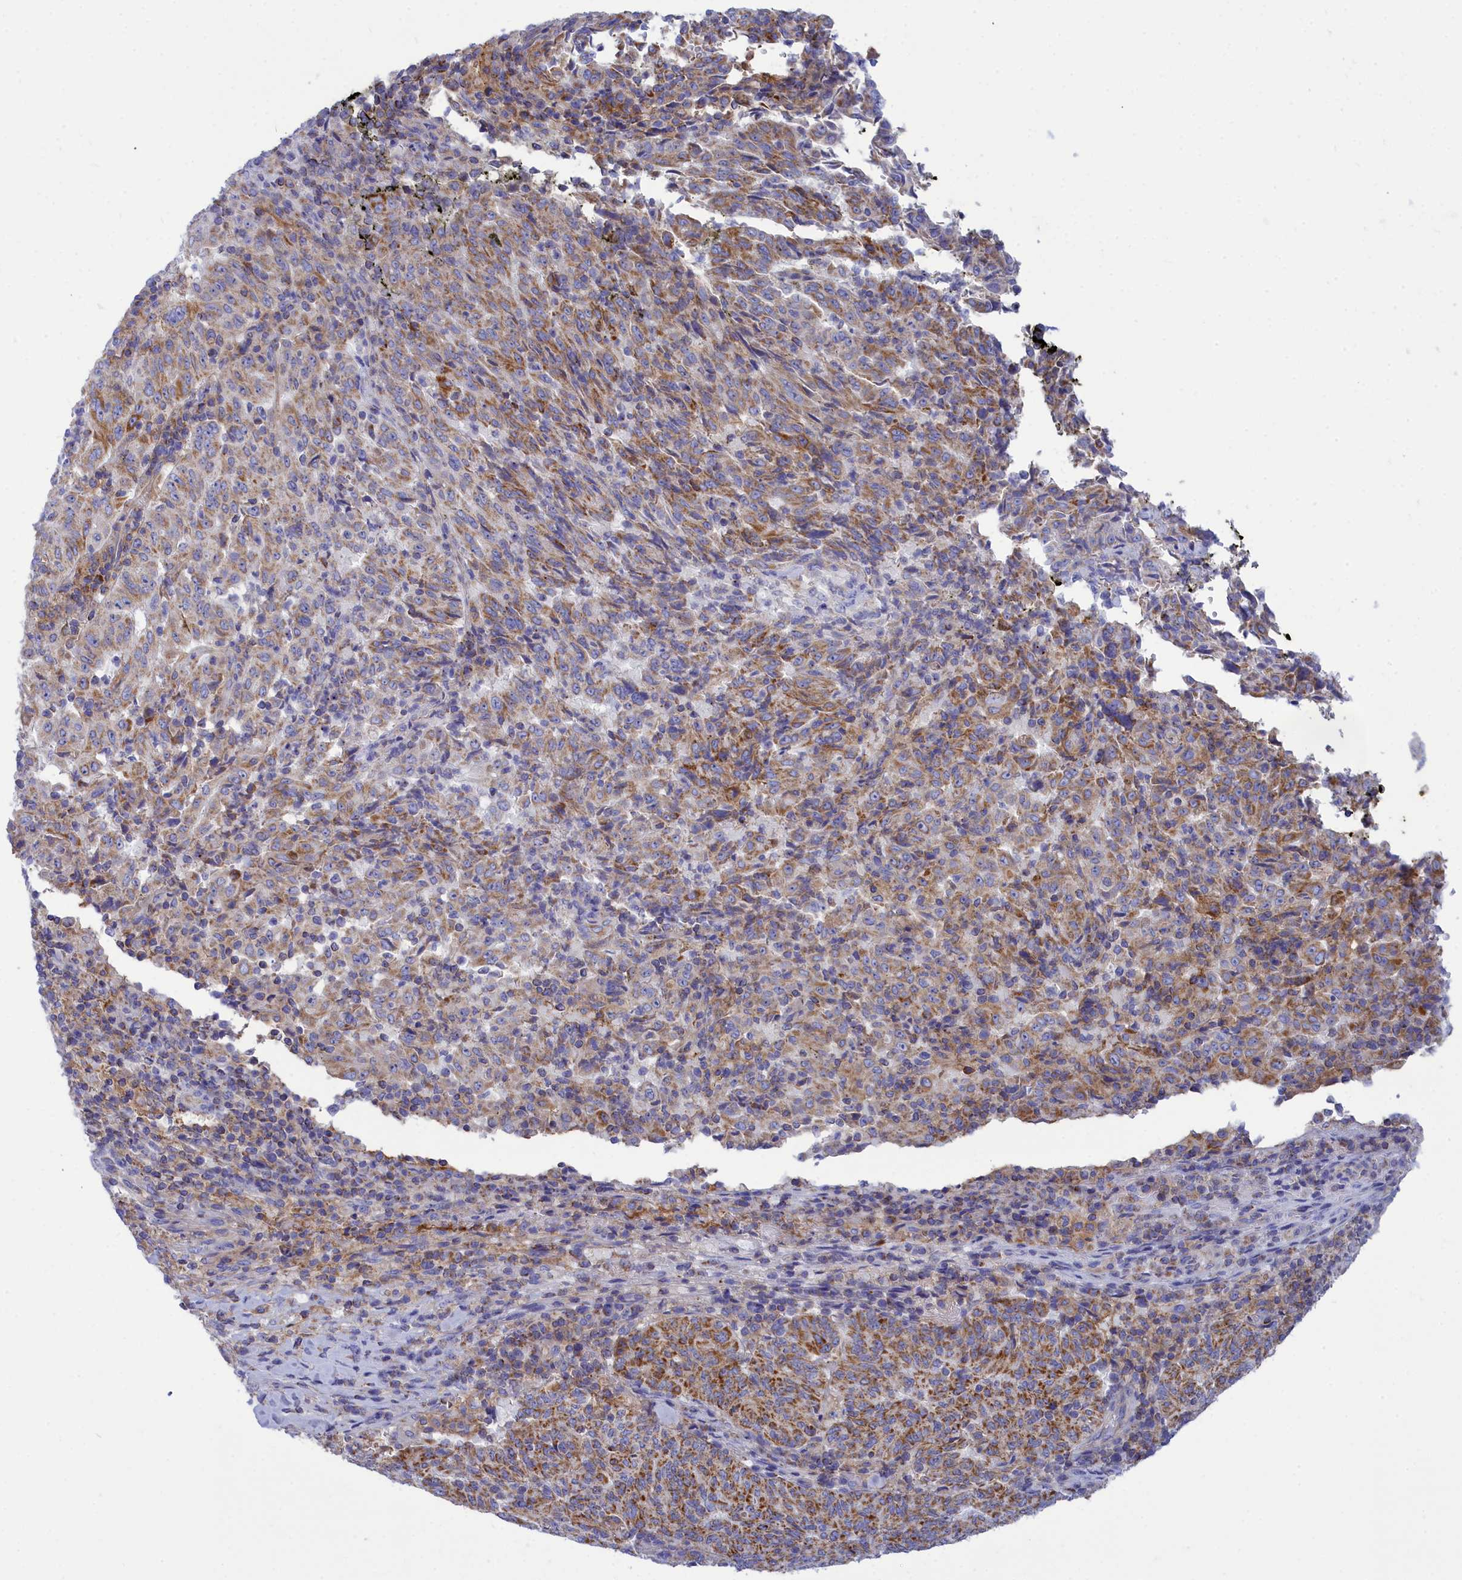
{"staining": {"intensity": "moderate", "quantity": ">75%", "location": "cytoplasmic/membranous"}, "tissue": "pancreatic cancer", "cell_type": "Tumor cells", "image_type": "cancer", "snomed": [{"axis": "morphology", "description": "Adenocarcinoma, NOS"}, {"axis": "topography", "description": "Pancreas"}], "caption": "About >75% of tumor cells in human pancreatic cancer reveal moderate cytoplasmic/membranous protein staining as visualized by brown immunohistochemical staining.", "gene": "CCRL2", "patient": {"sex": "male", "age": 63}}